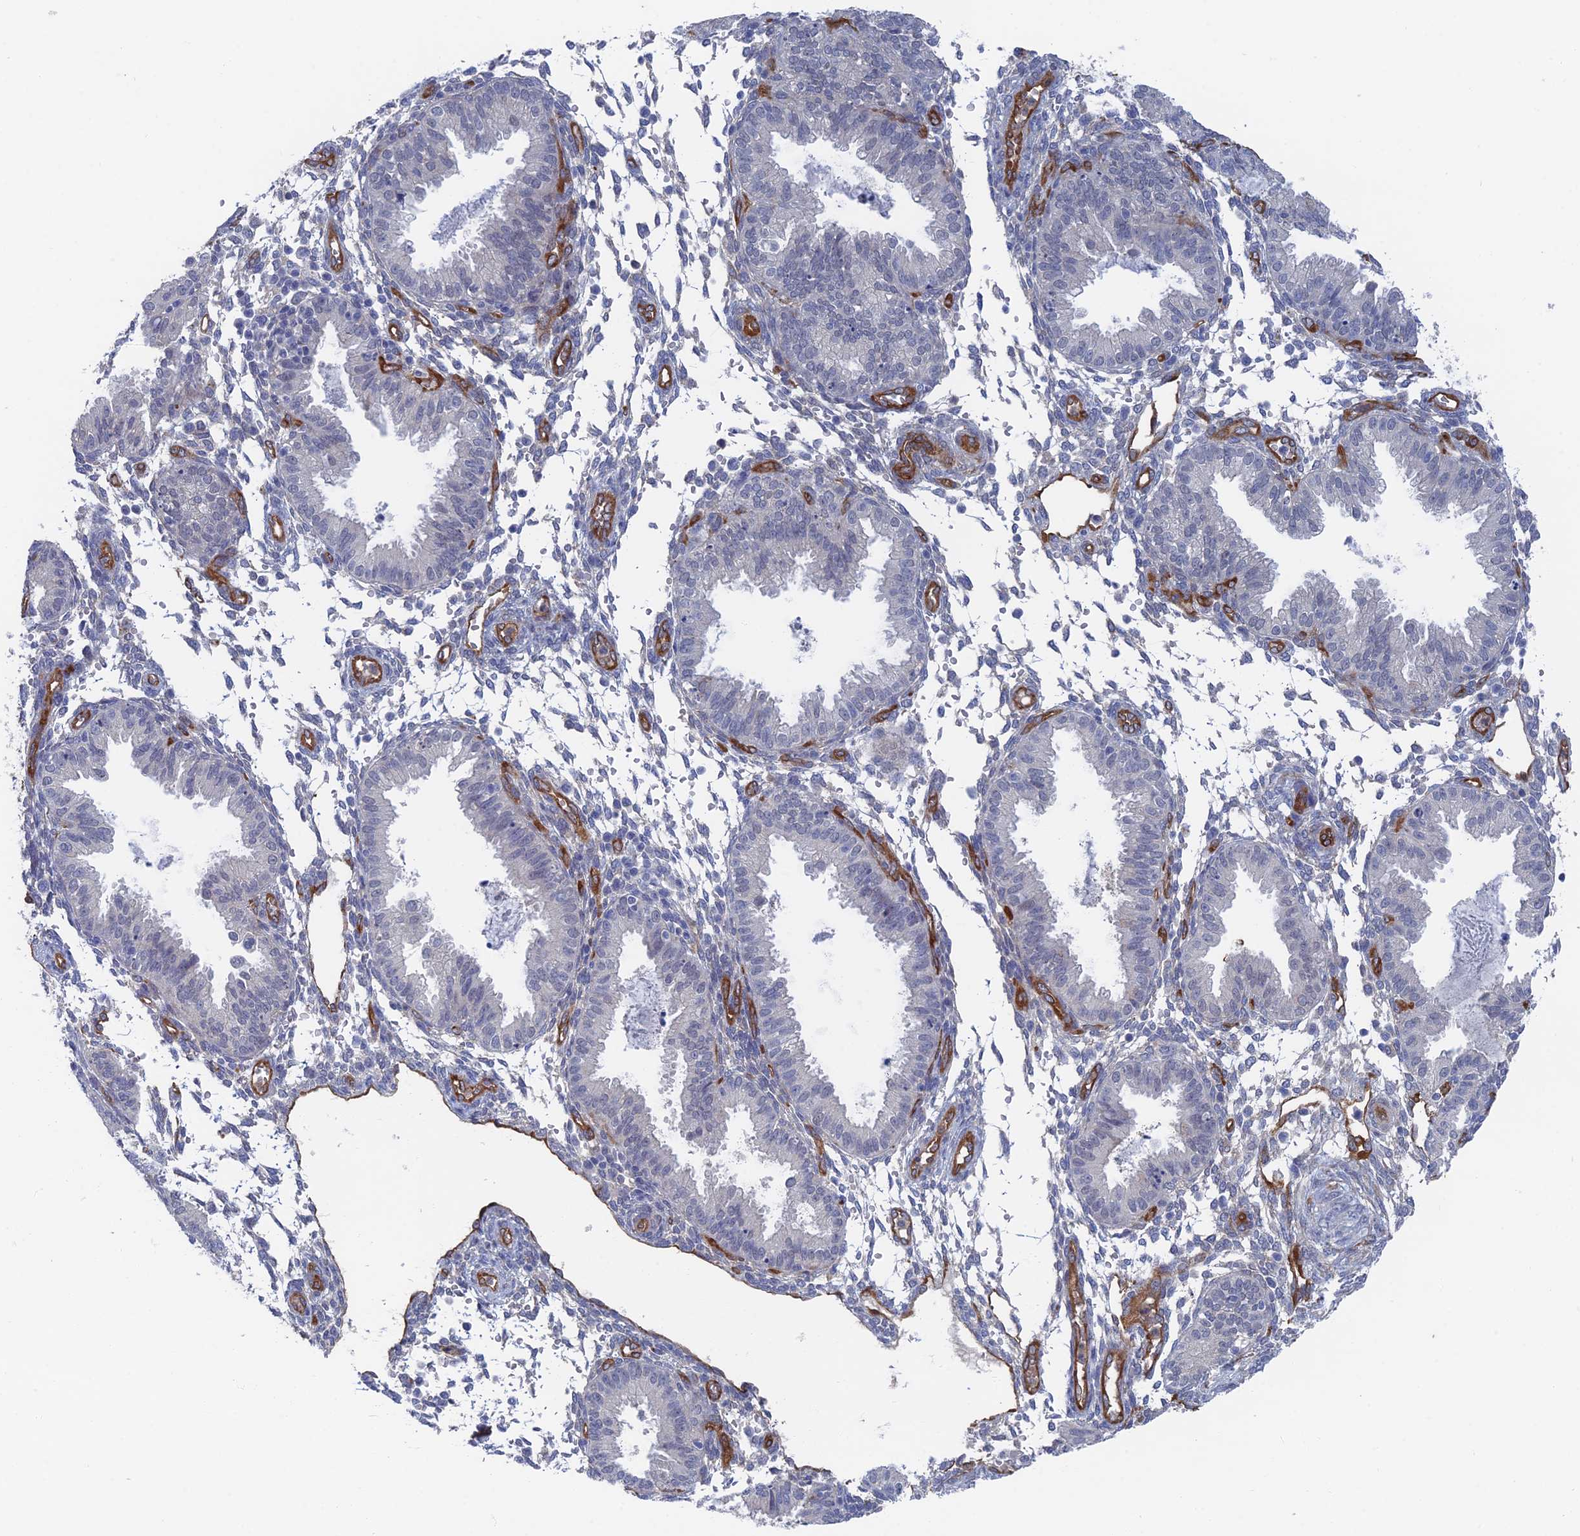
{"staining": {"intensity": "negative", "quantity": "none", "location": "none"}, "tissue": "endometrium", "cell_type": "Cells in endometrial stroma", "image_type": "normal", "snomed": [{"axis": "morphology", "description": "Normal tissue, NOS"}, {"axis": "topography", "description": "Endometrium"}], "caption": "The micrograph demonstrates no staining of cells in endometrial stroma in unremarkable endometrium.", "gene": "ARAP3", "patient": {"sex": "female", "age": 33}}